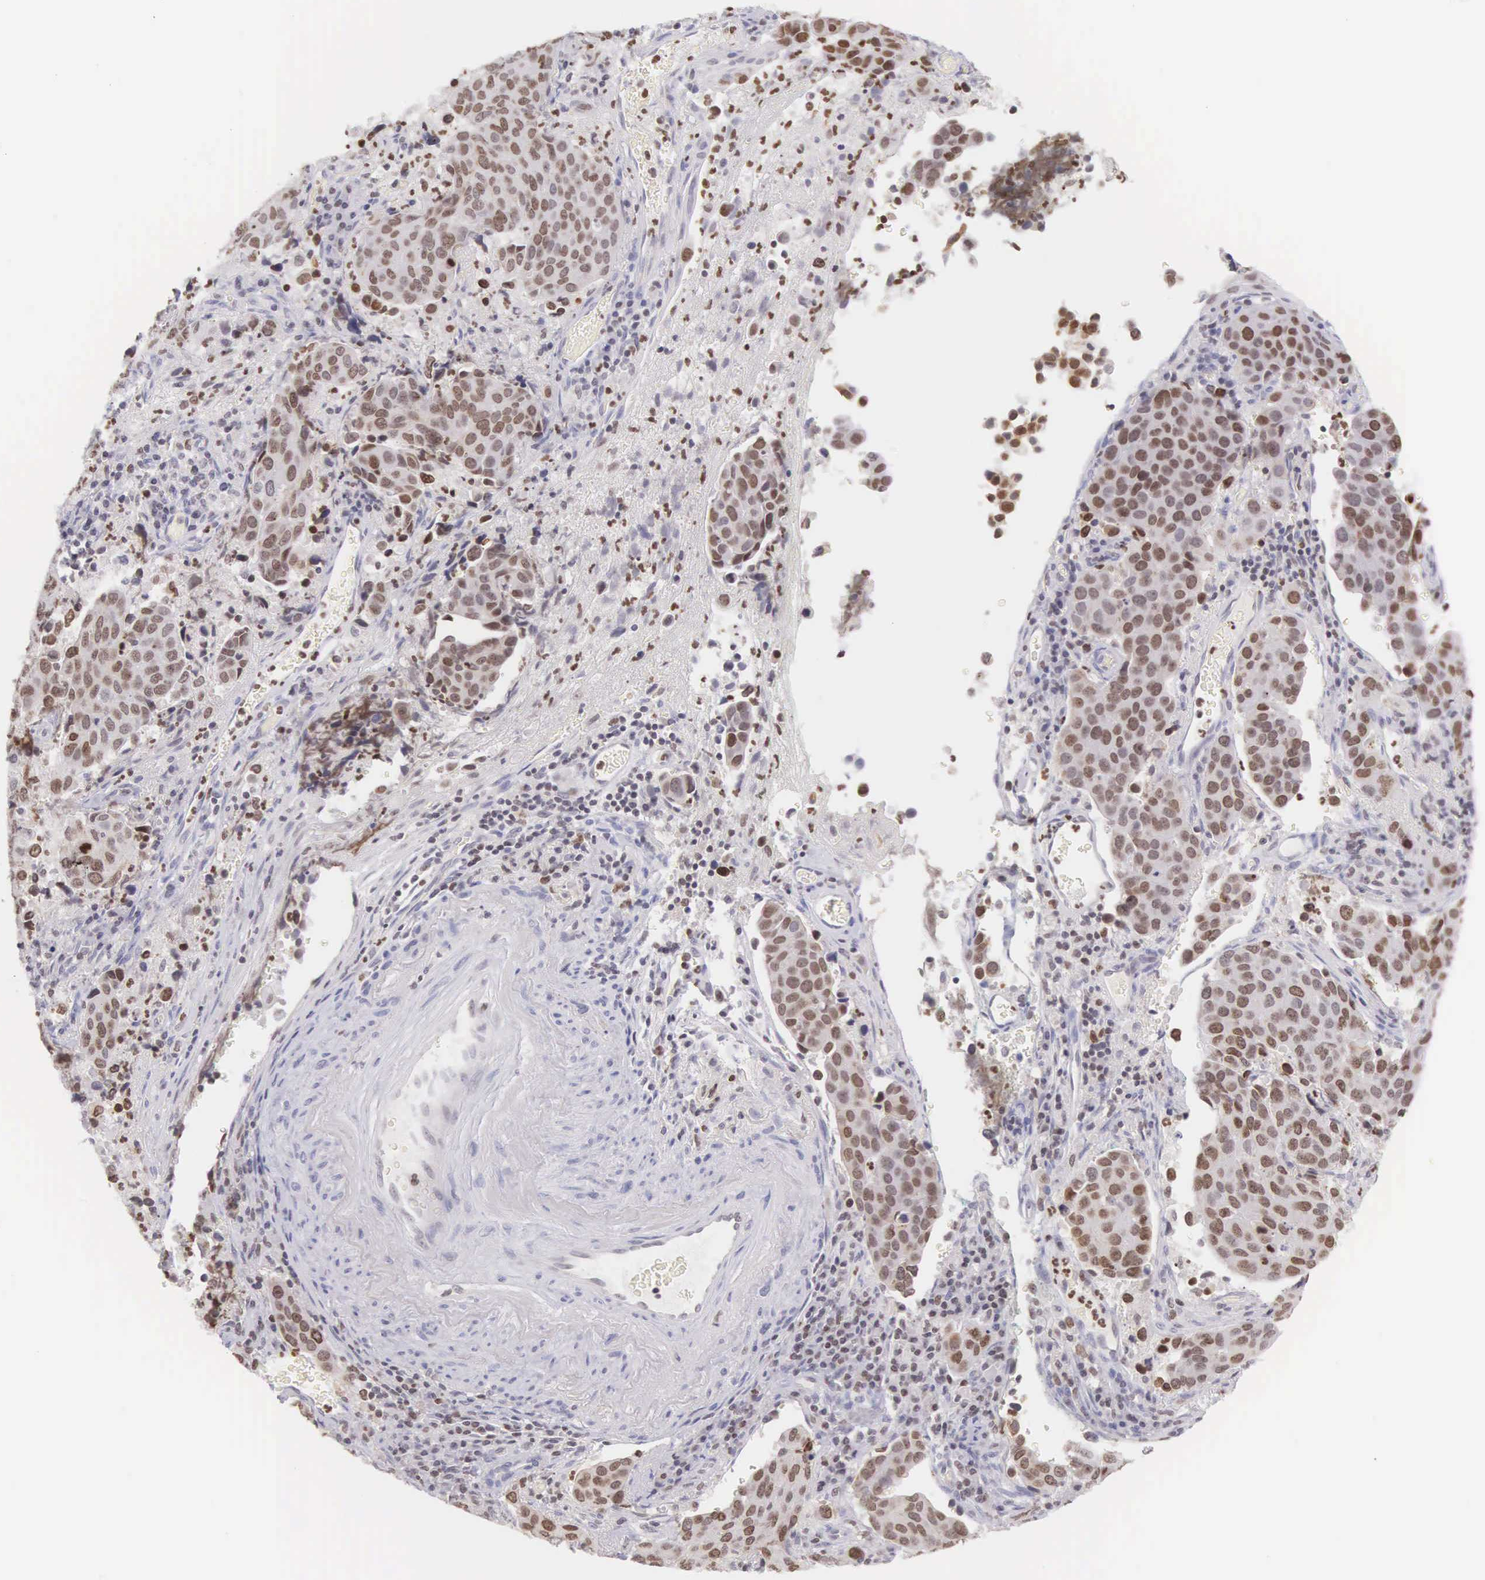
{"staining": {"intensity": "strong", "quantity": ">75%", "location": "nuclear"}, "tissue": "cervical cancer", "cell_type": "Tumor cells", "image_type": "cancer", "snomed": [{"axis": "morphology", "description": "Squamous cell carcinoma, NOS"}, {"axis": "topography", "description": "Cervix"}], "caption": "Cervical cancer (squamous cell carcinoma) was stained to show a protein in brown. There is high levels of strong nuclear staining in approximately >75% of tumor cells.", "gene": "VRK1", "patient": {"sex": "female", "age": 54}}